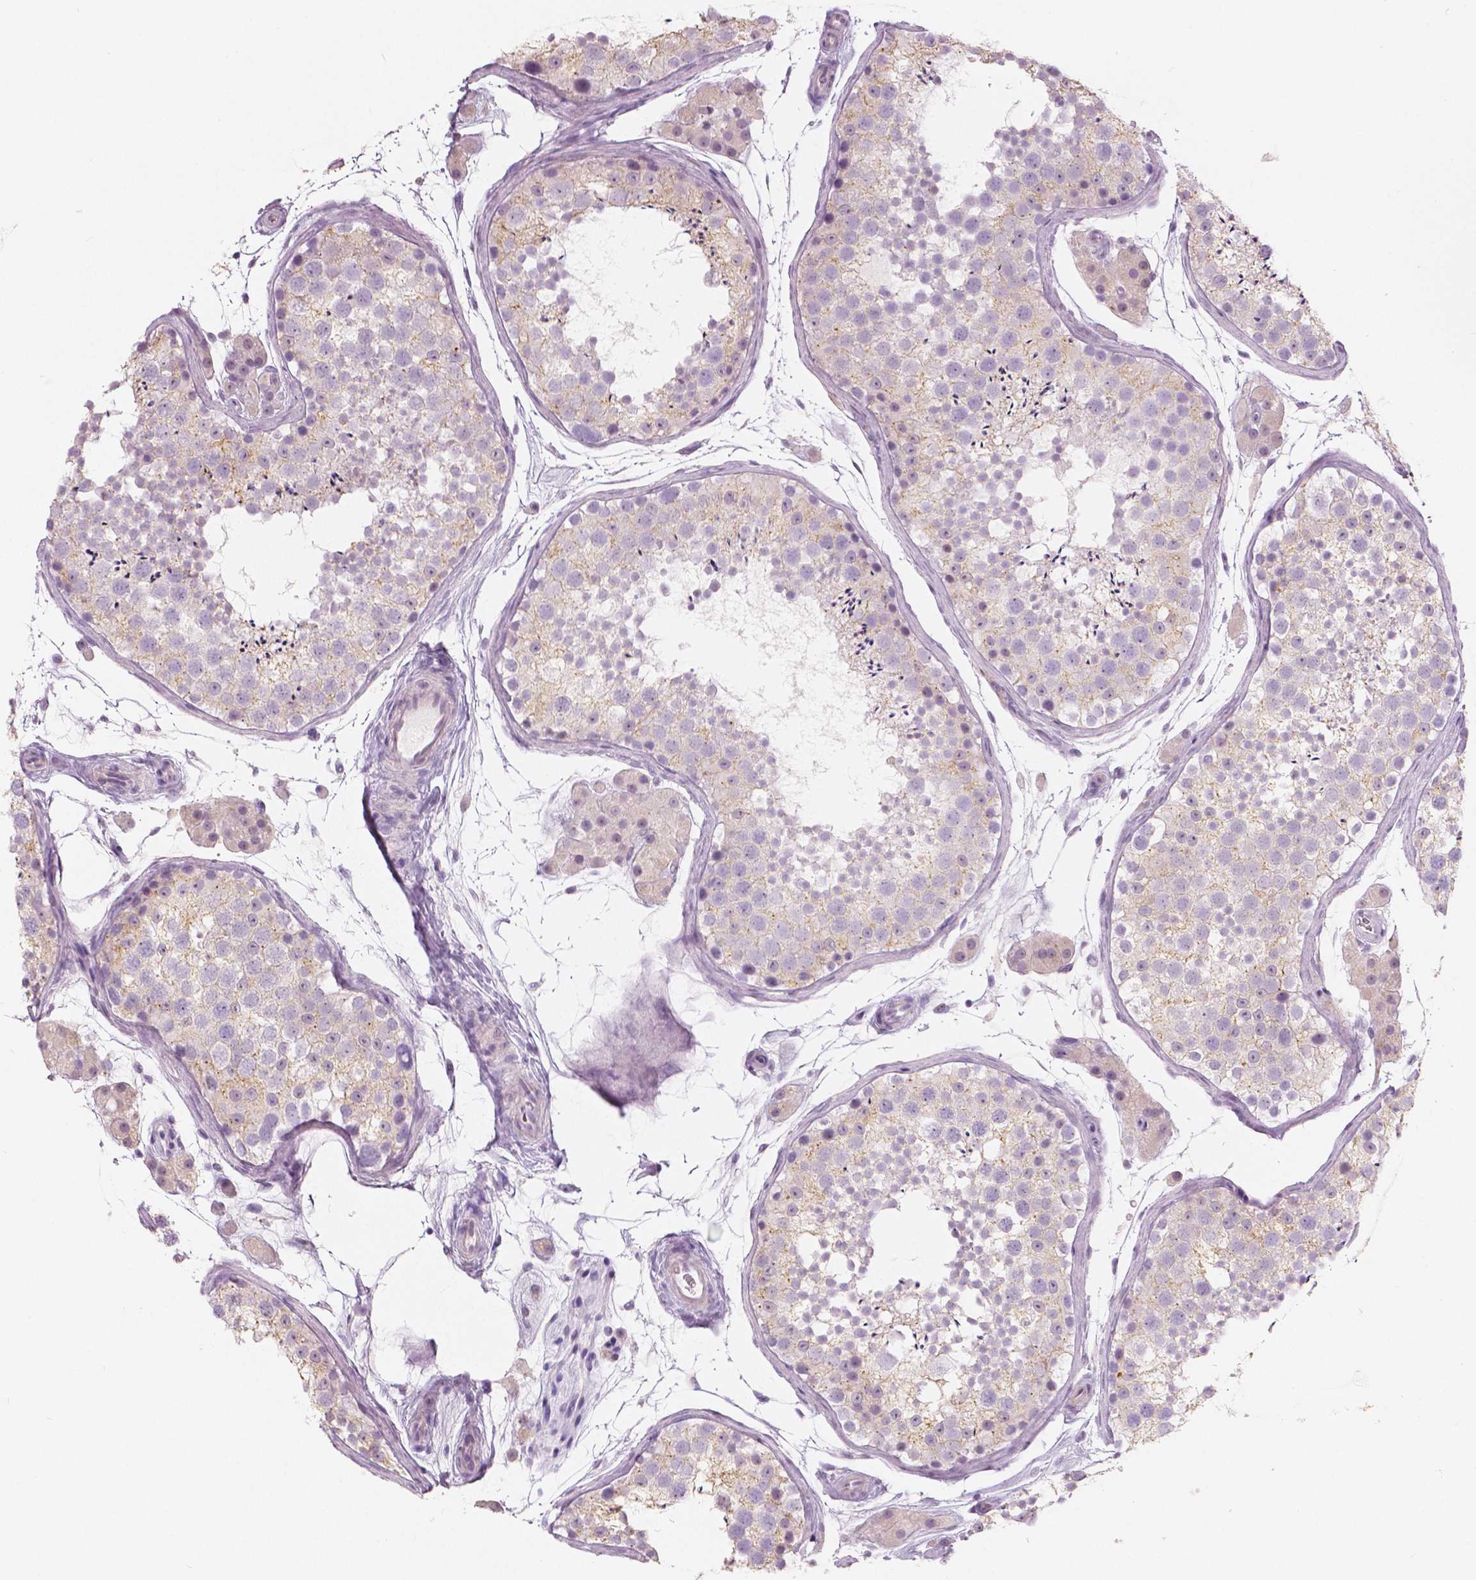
{"staining": {"intensity": "weak", "quantity": "<25%", "location": "cytoplasmic/membranous"}, "tissue": "testis", "cell_type": "Cells in seminiferous ducts", "image_type": "normal", "snomed": [{"axis": "morphology", "description": "Normal tissue, NOS"}, {"axis": "topography", "description": "Testis"}], "caption": "Cells in seminiferous ducts show no significant protein positivity in normal testis.", "gene": "A4GNT", "patient": {"sex": "male", "age": 41}}